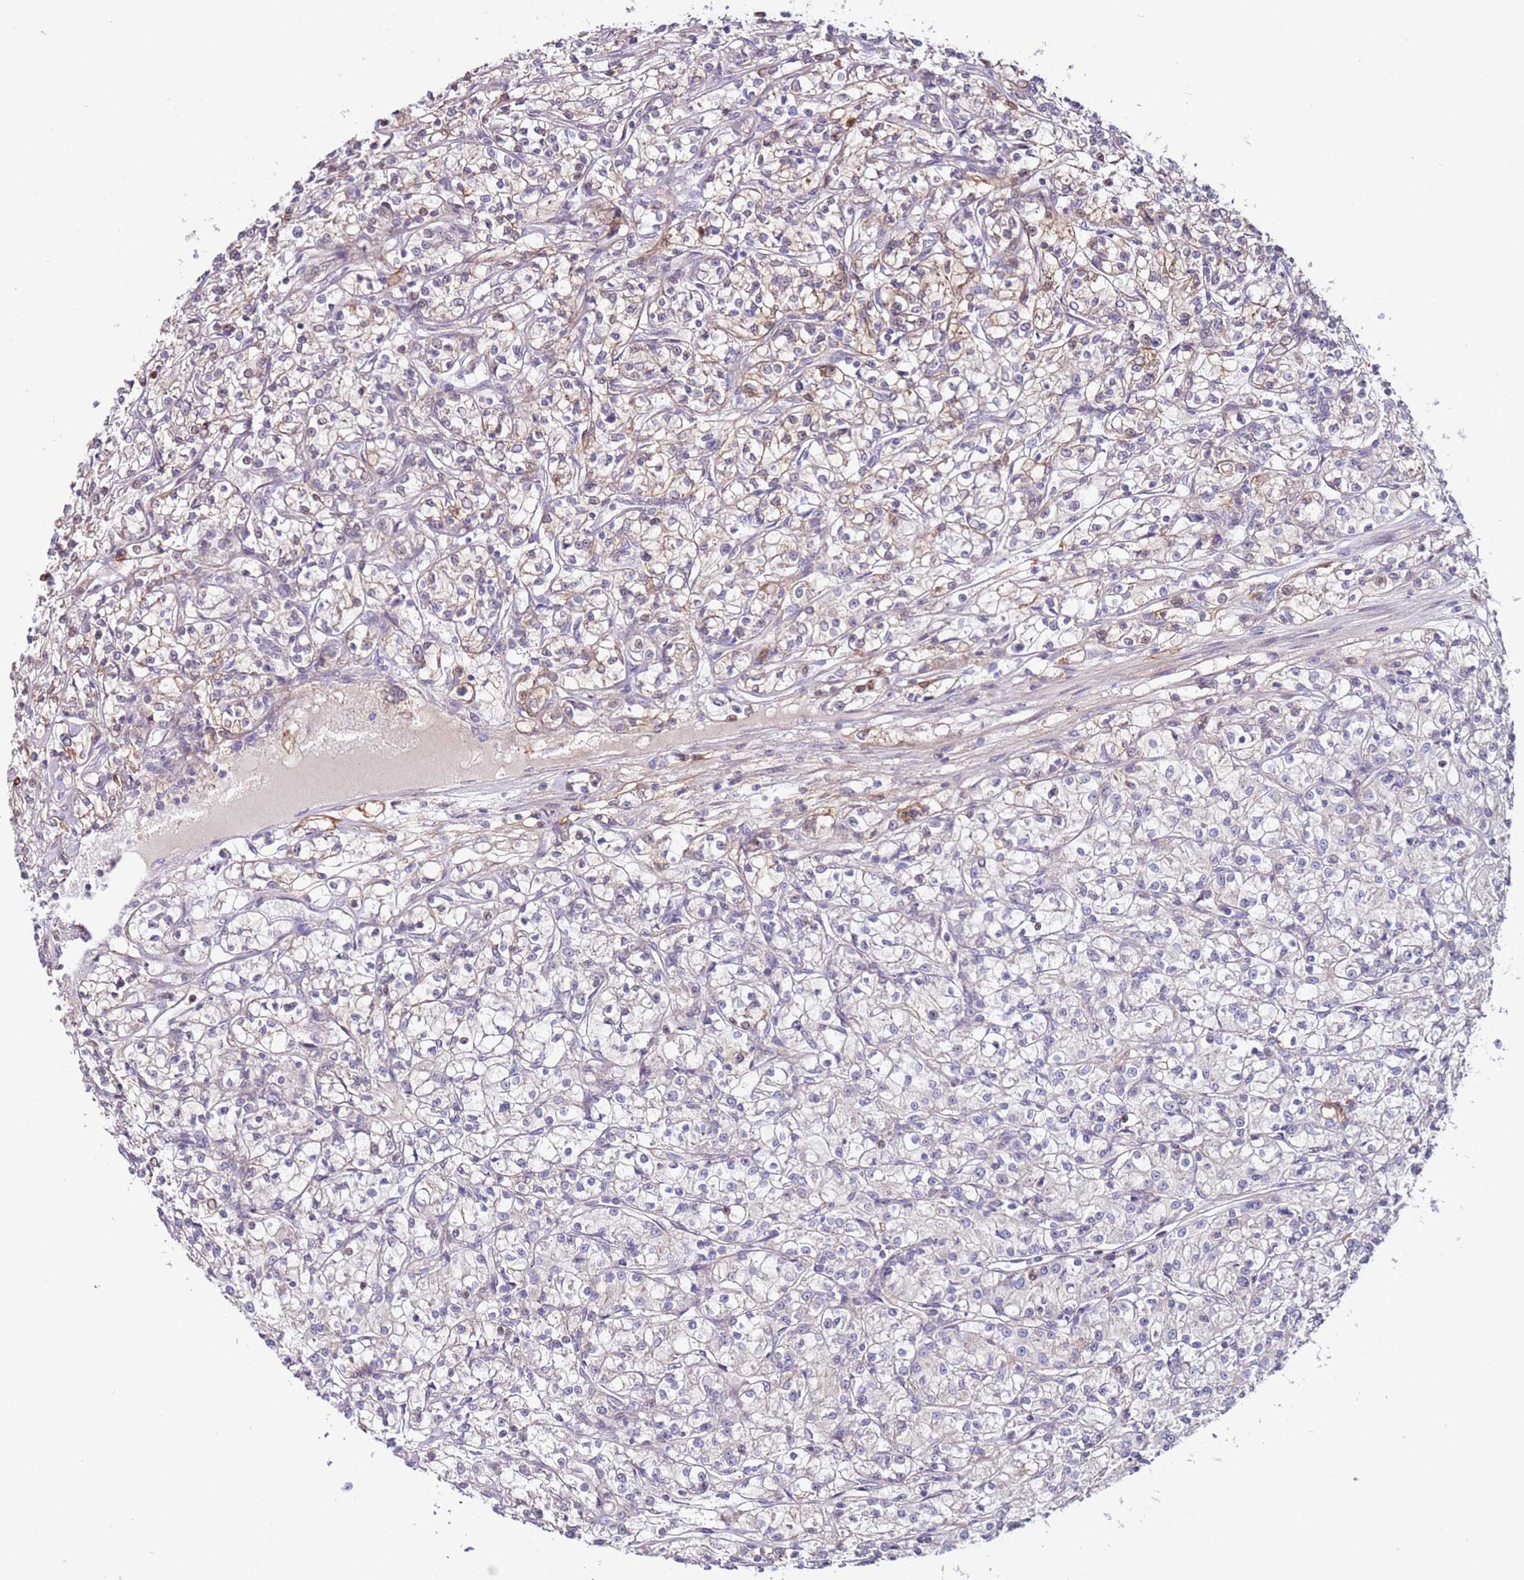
{"staining": {"intensity": "negative", "quantity": "none", "location": "none"}, "tissue": "renal cancer", "cell_type": "Tumor cells", "image_type": "cancer", "snomed": [{"axis": "morphology", "description": "Adenocarcinoma, NOS"}, {"axis": "topography", "description": "Kidney"}], "caption": "Photomicrograph shows no protein positivity in tumor cells of renal adenocarcinoma tissue.", "gene": "MTG2", "patient": {"sex": "female", "age": 59}}